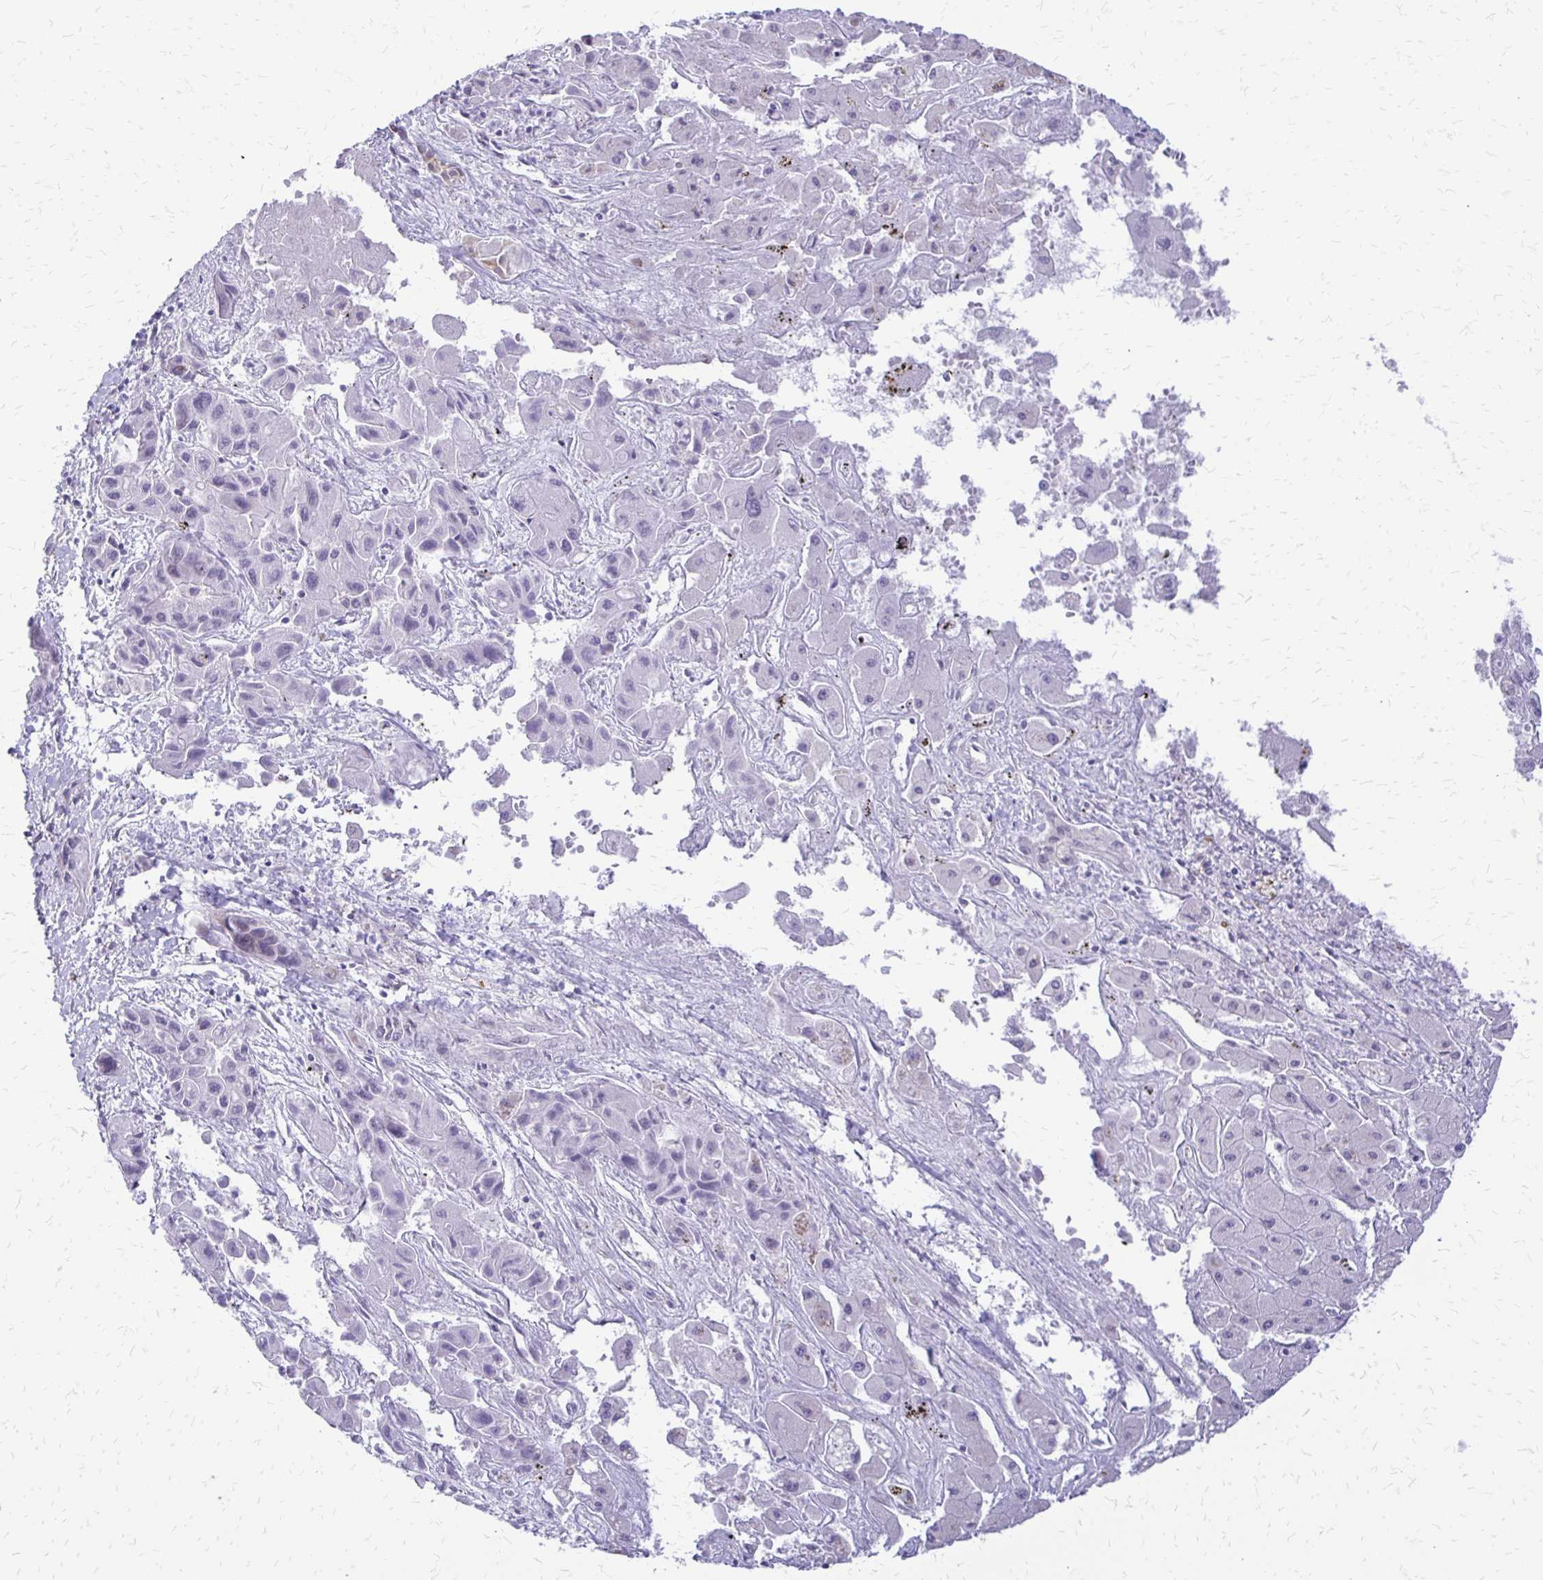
{"staining": {"intensity": "negative", "quantity": "none", "location": "none"}, "tissue": "liver cancer", "cell_type": "Tumor cells", "image_type": "cancer", "snomed": [{"axis": "morphology", "description": "Cholangiocarcinoma"}, {"axis": "topography", "description": "Liver"}], "caption": "An immunohistochemistry (IHC) histopathology image of liver cancer (cholangiocarcinoma) is shown. There is no staining in tumor cells of liver cancer (cholangiocarcinoma).", "gene": "EPYC", "patient": {"sex": "male", "age": 67}}